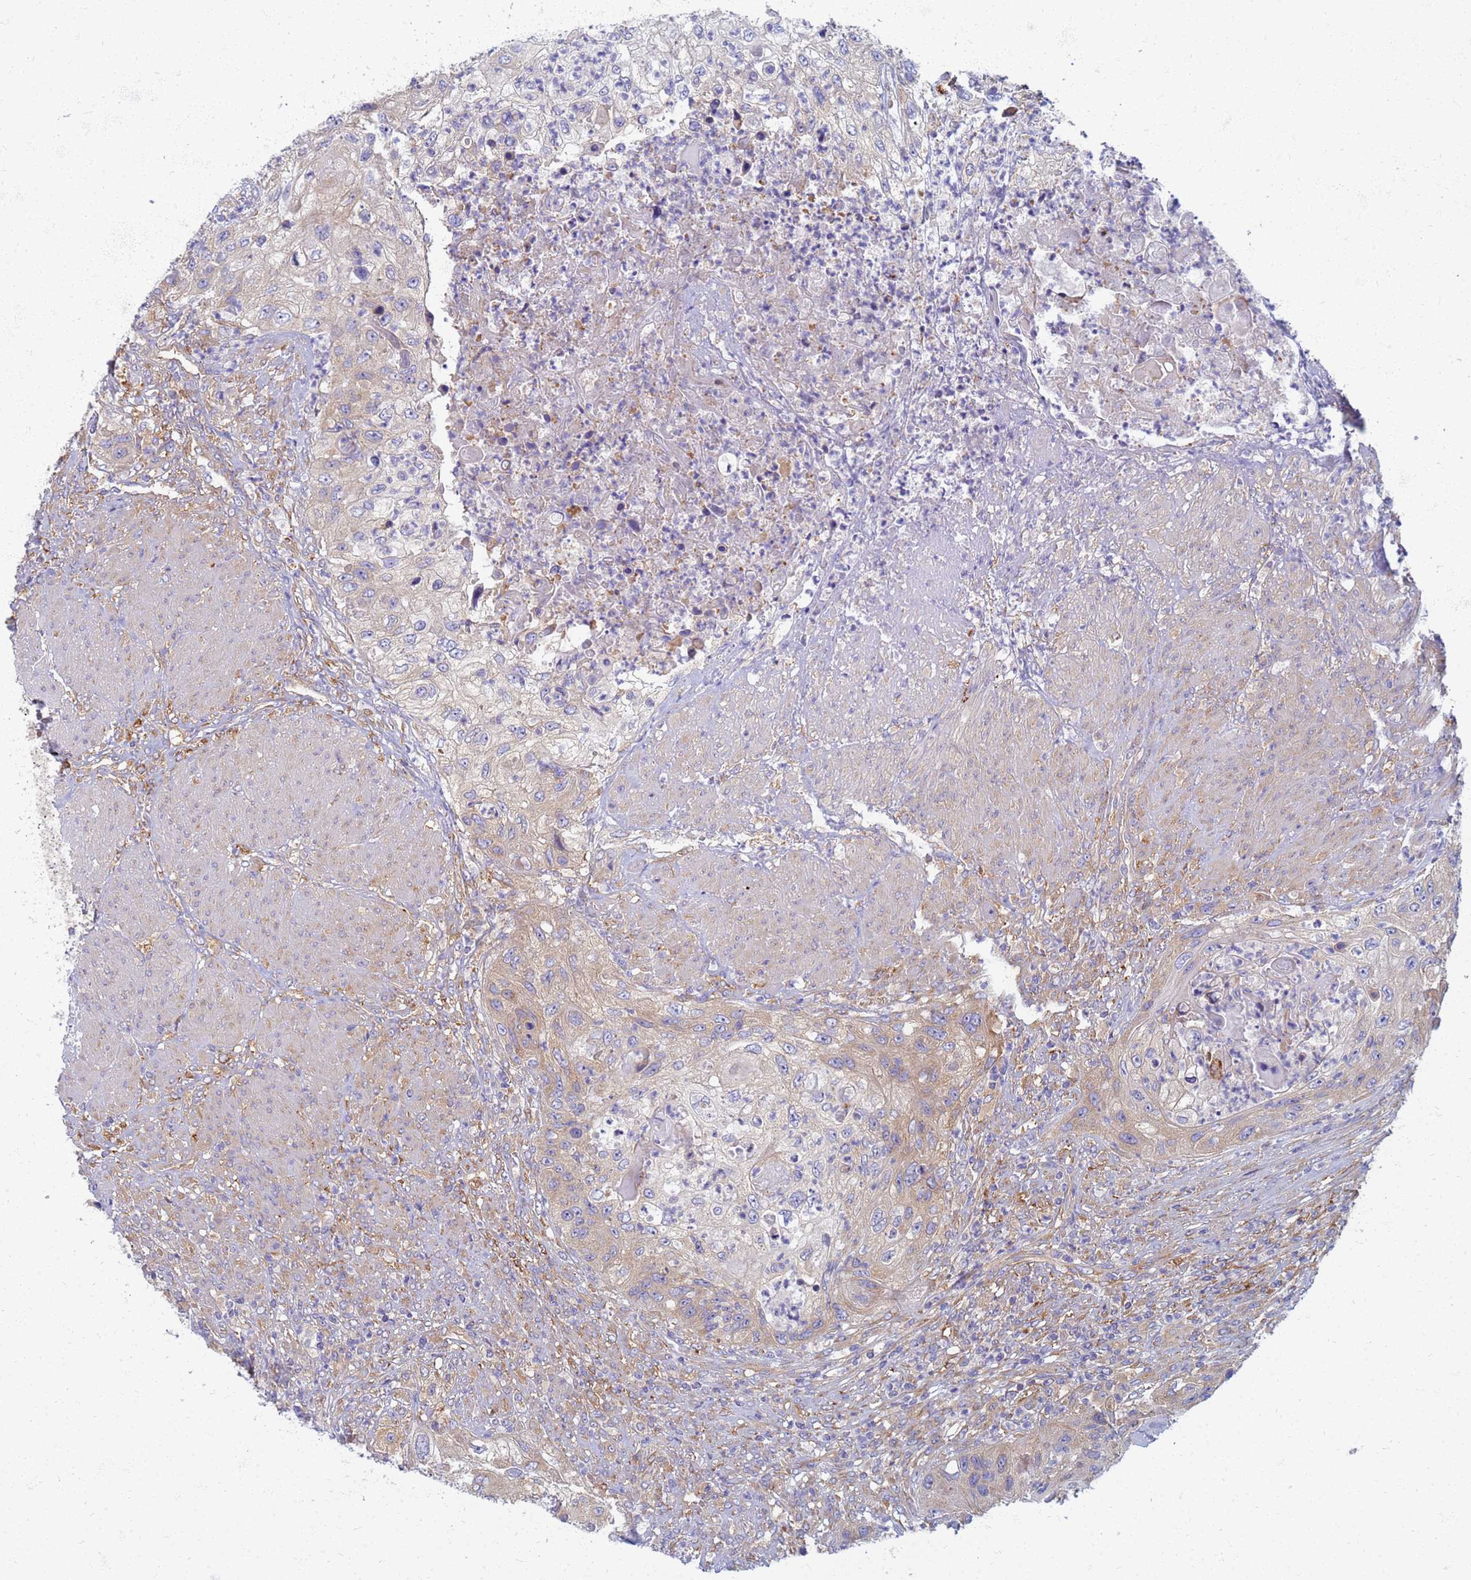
{"staining": {"intensity": "weak", "quantity": "25%-75%", "location": "cytoplasmic/membranous"}, "tissue": "urothelial cancer", "cell_type": "Tumor cells", "image_type": "cancer", "snomed": [{"axis": "morphology", "description": "Urothelial carcinoma, High grade"}, {"axis": "topography", "description": "Urinary bladder"}], "caption": "The micrograph demonstrates immunohistochemical staining of urothelial carcinoma (high-grade). There is weak cytoplasmic/membranous staining is present in about 25%-75% of tumor cells.", "gene": "EEA1", "patient": {"sex": "female", "age": 60}}